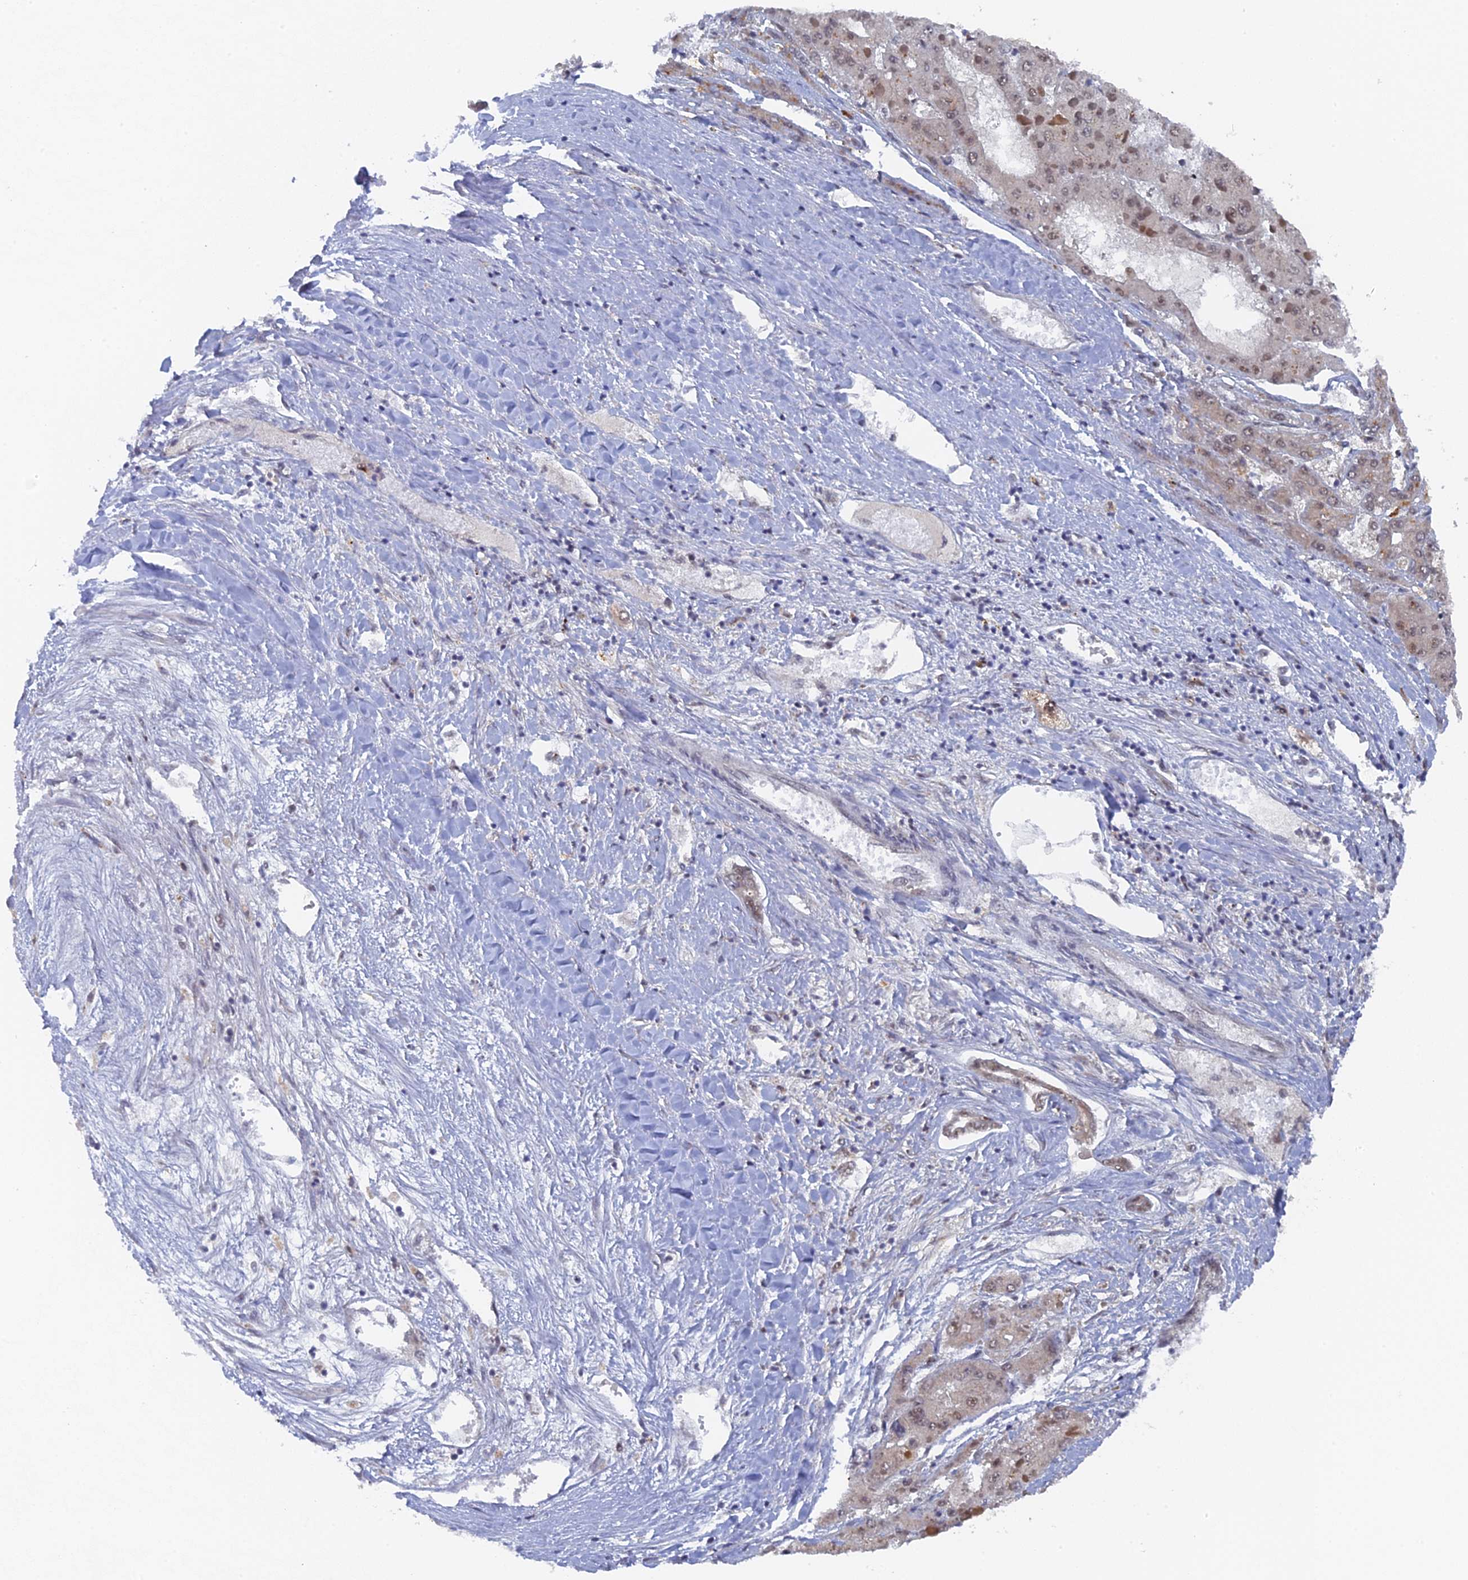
{"staining": {"intensity": "moderate", "quantity": ">75%", "location": "nuclear"}, "tissue": "liver cancer", "cell_type": "Tumor cells", "image_type": "cancer", "snomed": [{"axis": "morphology", "description": "Carcinoma, Hepatocellular, NOS"}, {"axis": "topography", "description": "Liver"}], "caption": "Liver hepatocellular carcinoma was stained to show a protein in brown. There is medium levels of moderate nuclear expression in about >75% of tumor cells.", "gene": "MIGA2", "patient": {"sex": "female", "age": 73}}